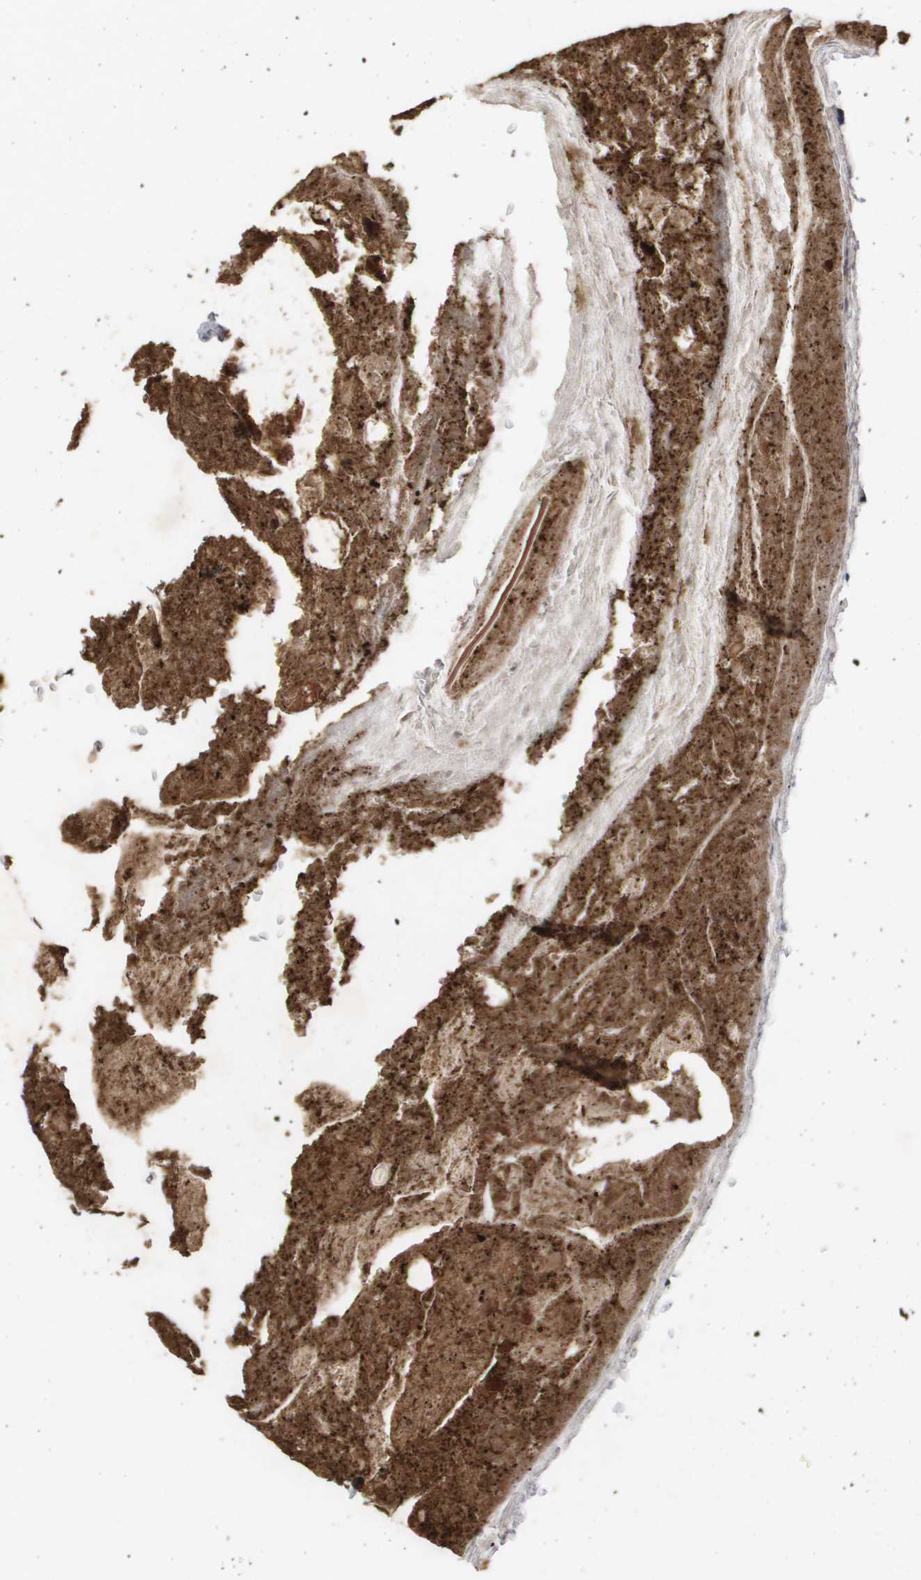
{"staining": {"intensity": "weak", "quantity": "<25%", "location": "cytoplasmic/membranous"}, "tissue": "appendix", "cell_type": "Glandular cells", "image_type": "normal", "snomed": [{"axis": "morphology", "description": "Normal tissue, NOS"}, {"axis": "topography", "description": "Appendix"}], "caption": "DAB immunohistochemical staining of unremarkable human appendix reveals no significant positivity in glandular cells.", "gene": "CAPN11", "patient": {"sex": "female", "age": 10}}